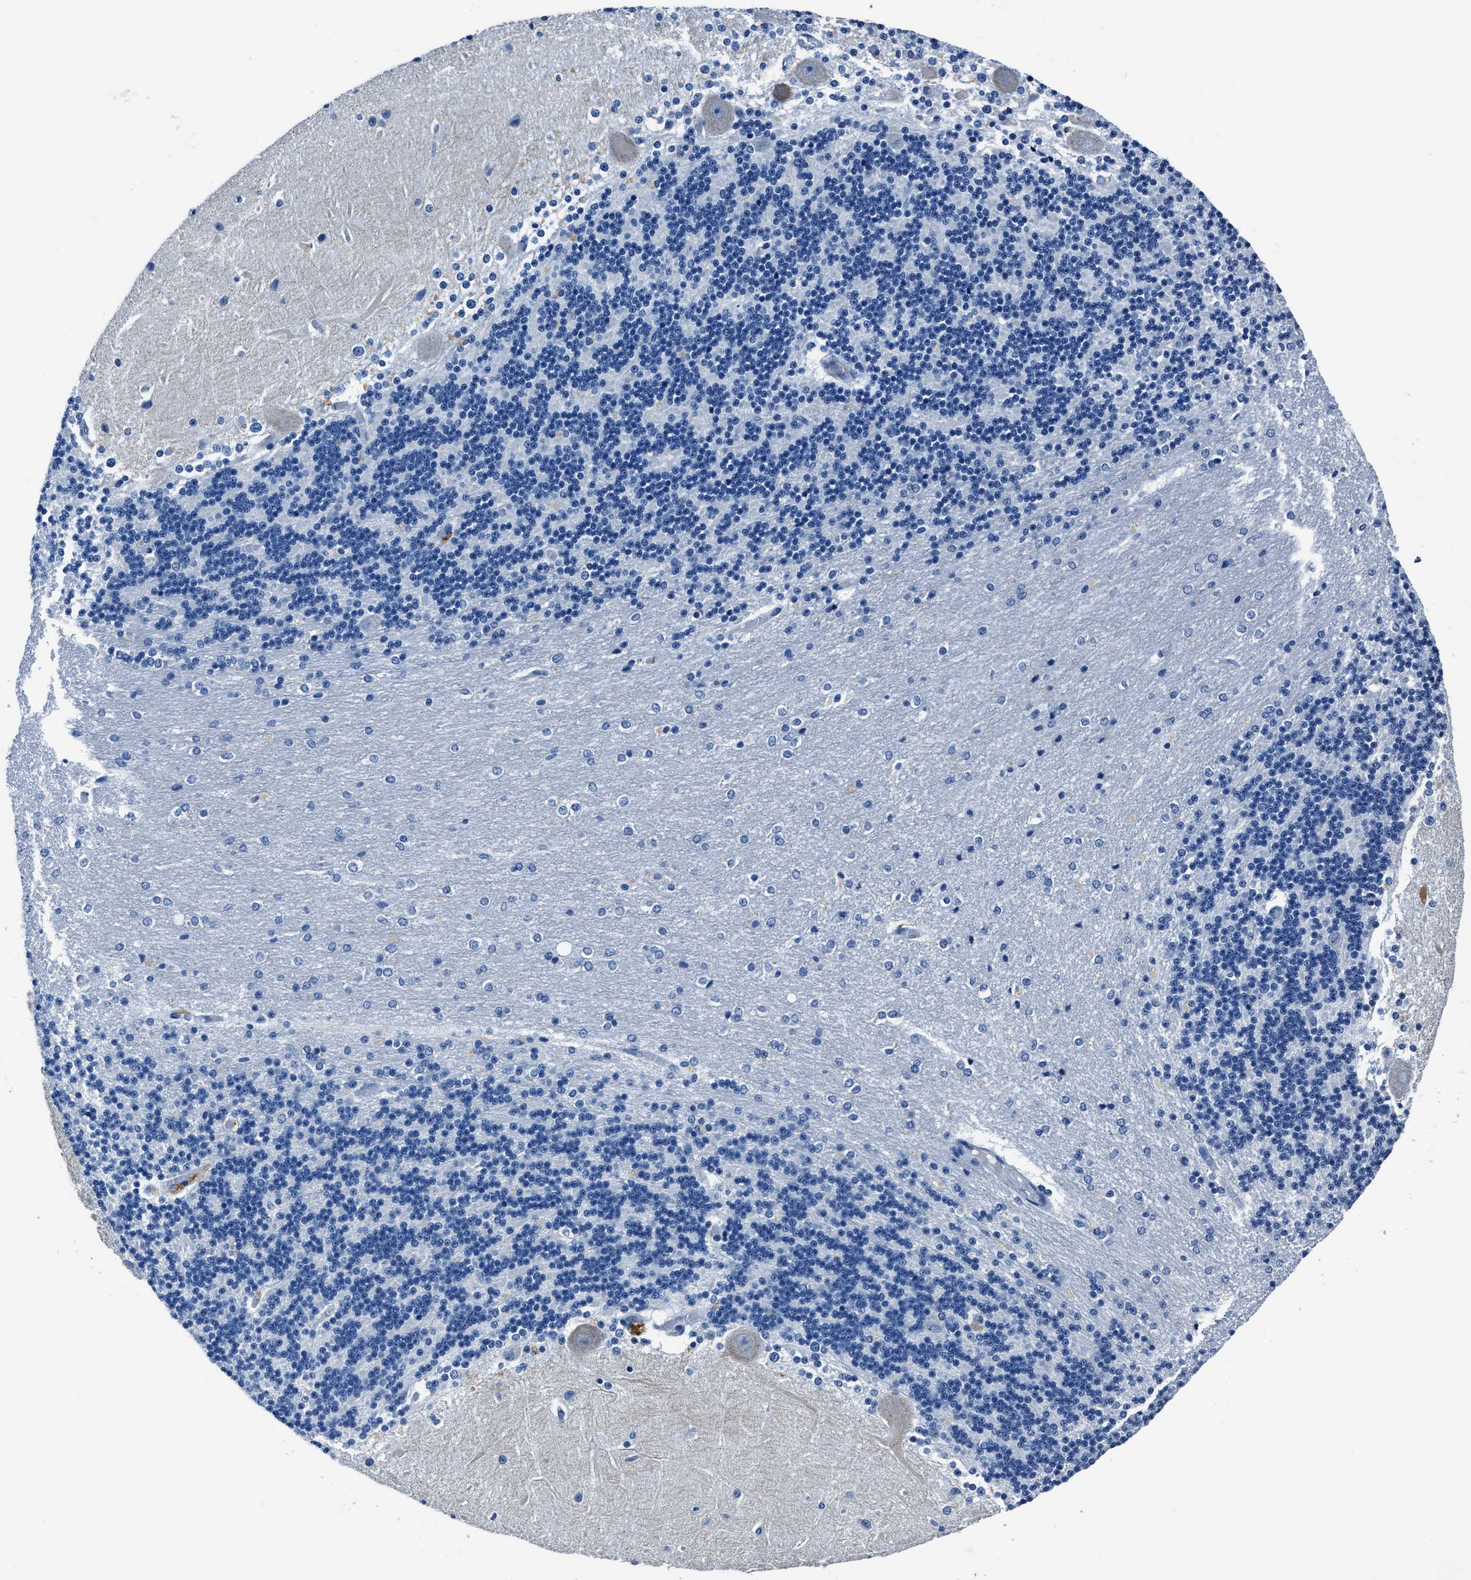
{"staining": {"intensity": "weak", "quantity": "25%-75%", "location": "cytoplasmic/membranous"}, "tissue": "cerebellum", "cell_type": "Cells in granular layer", "image_type": "normal", "snomed": [{"axis": "morphology", "description": "Normal tissue, NOS"}, {"axis": "topography", "description": "Cerebellum"}], "caption": "Protein analysis of normal cerebellum reveals weak cytoplasmic/membranous positivity in approximately 25%-75% of cells in granular layer.", "gene": "LMO7", "patient": {"sex": "female", "age": 54}}